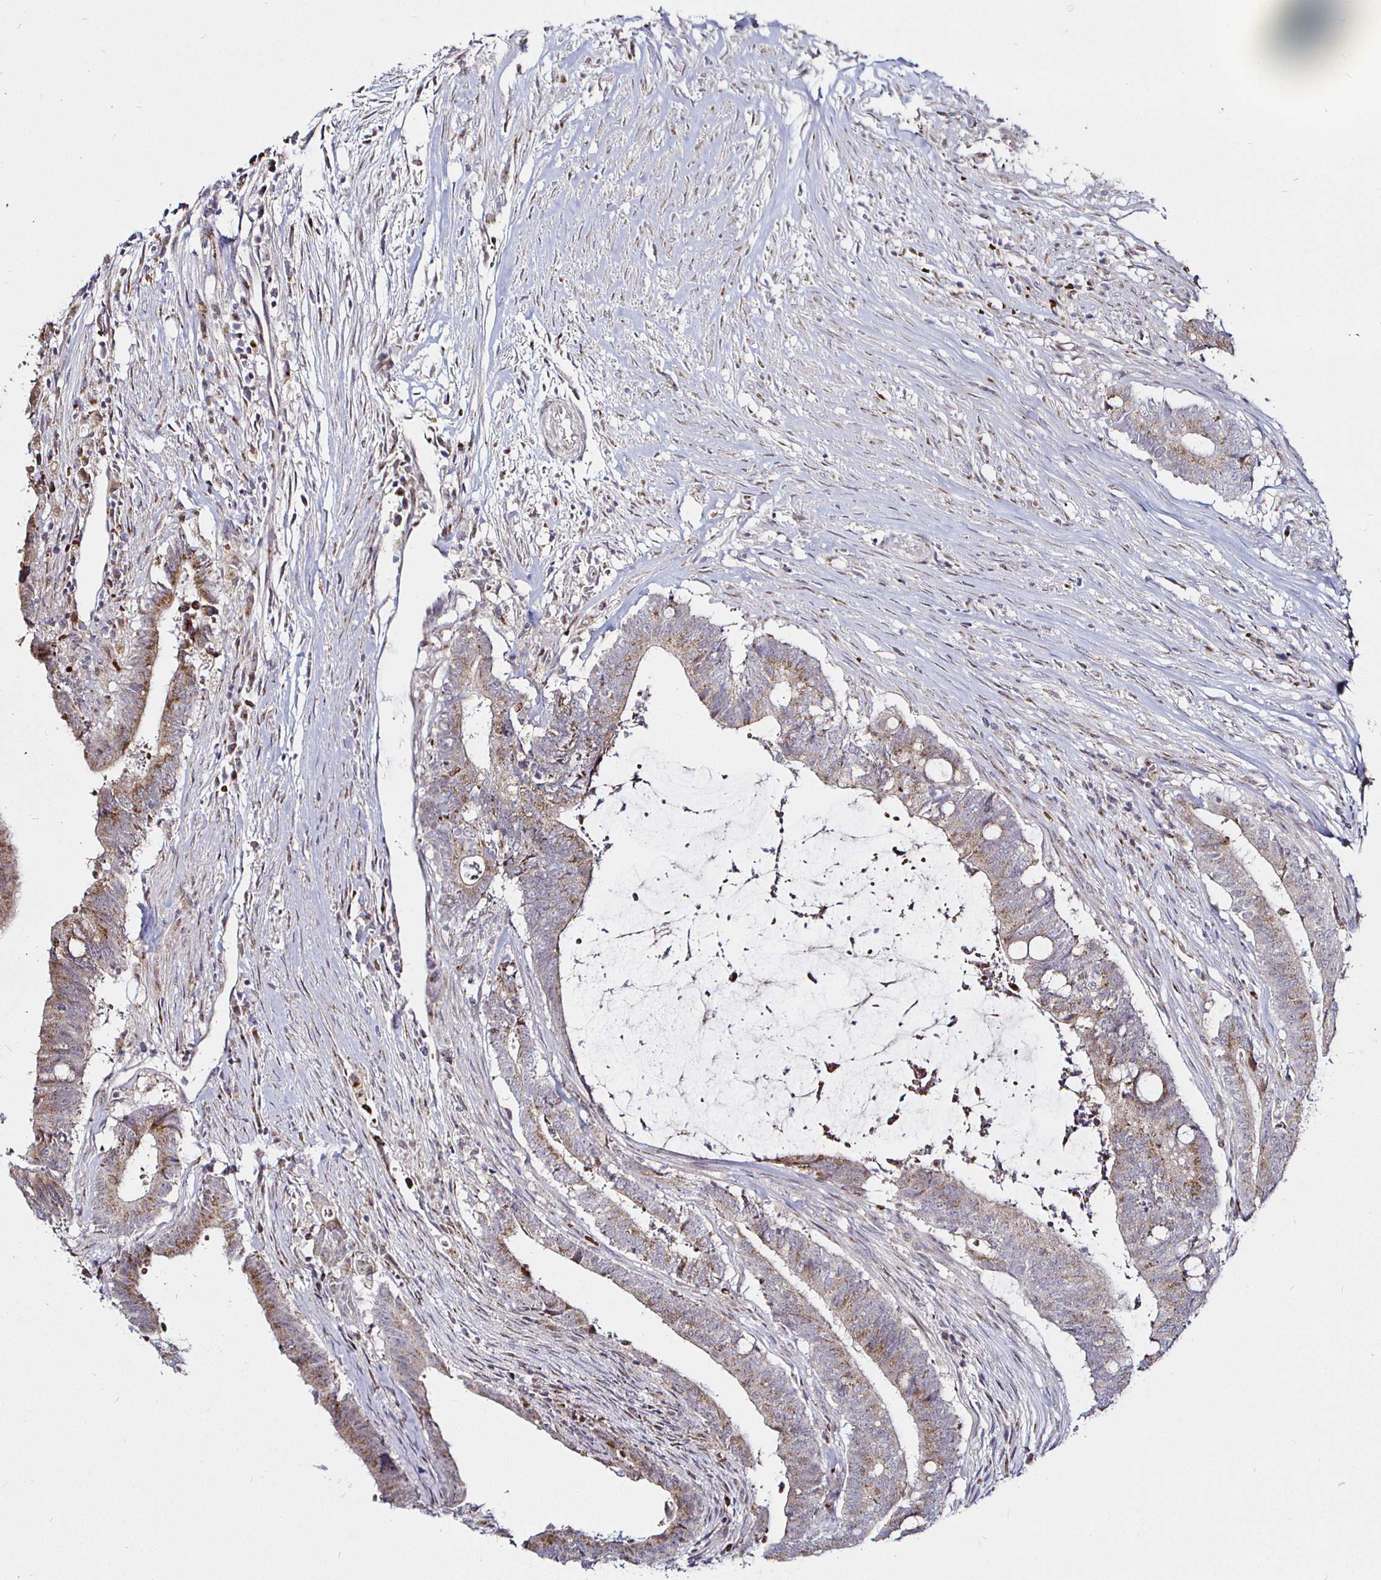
{"staining": {"intensity": "moderate", "quantity": ">75%", "location": "cytoplasmic/membranous"}, "tissue": "colorectal cancer", "cell_type": "Tumor cells", "image_type": "cancer", "snomed": [{"axis": "morphology", "description": "Adenocarcinoma, NOS"}, {"axis": "topography", "description": "Colon"}], "caption": "This histopathology image shows IHC staining of colorectal adenocarcinoma, with medium moderate cytoplasmic/membranous positivity in about >75% of tumor cells.", "gene": "ATG3", "patient": {"sex": "female", "age": 43}}